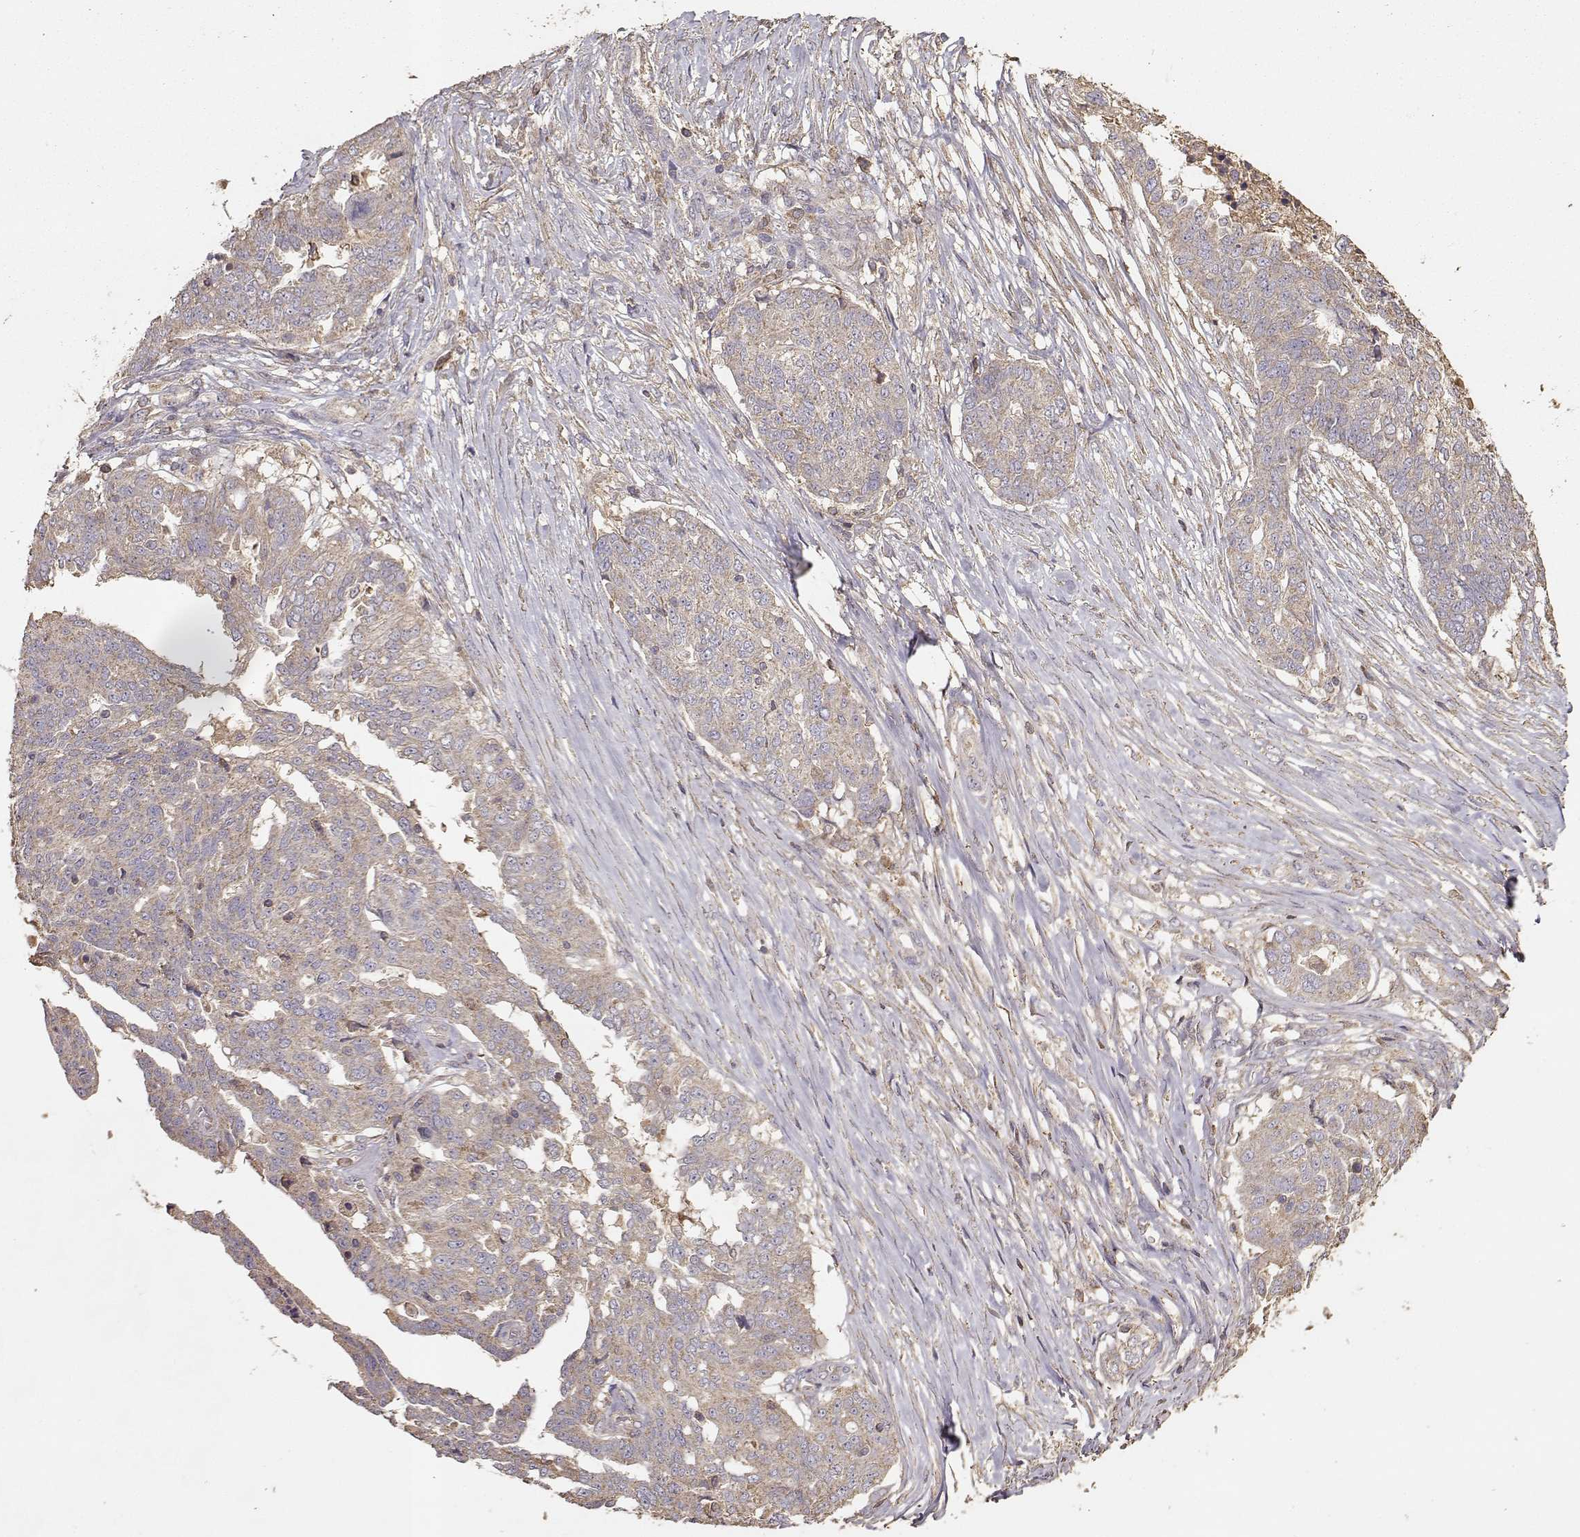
{"staining": {"intensity": "weak", "quantity": ">75%", "location": "cytoplasmic/membranous"}, "tissue": "ovarian cancer", "cell_type": "Tumor cells", "image_type": "cancer", "snomed": [{"axis": "morphology", "description": "Cystadenocarcinoma, serous, NOS"}, {"axis": "topography", "description": "Ovary"}], "caption": "Tumor cells demonstrate weak cytoplasmic/membranous staining in approximately >75% of cells in serous cystadenocarcinoma (ovarian). (DAB = brown stain, brightfield microscopy at high magnification).", "gene": "TARS3", "patient": {"sex": "female", "age": 67}}